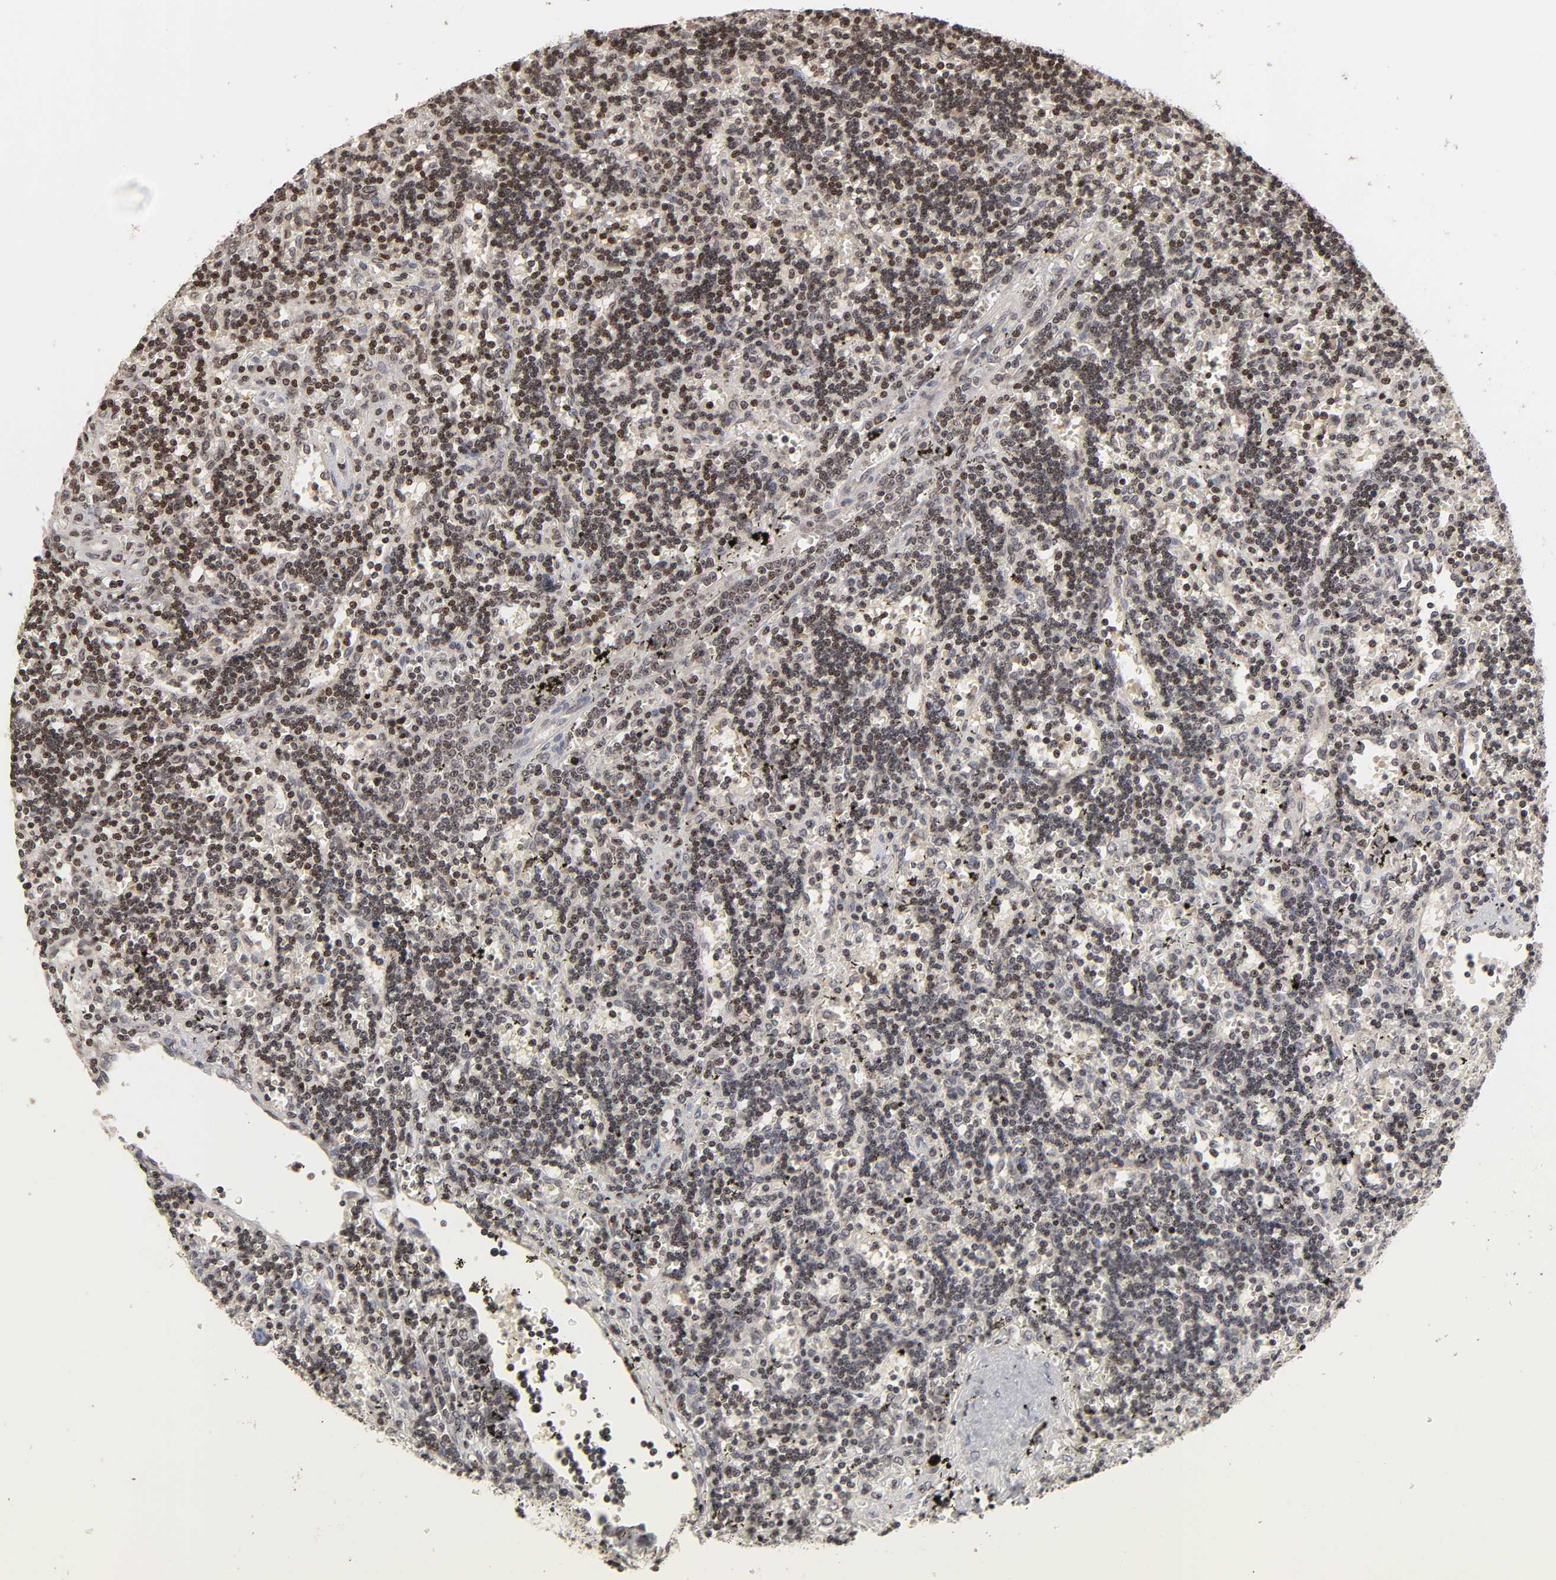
{"staining": {"intensity": "weak", "quantity": ">75%", "location": "nuclear"}, "tissue": "lymphoma", "cell_type": "Tumor cells", "image_type": "cancer", "snomed": [{"axis": "morphology", "description": "Malignant lymphoma, non-Hodgkin's type, Low grade"}, {"axis": "topography", "description": "Spleen"}], "caption": "An immunohistochemistry micrograph of neoplastic tissue is shown. Protein staining in brown shows weak nuclear positivity in lymphoma within tumor cells.", "gene": "ZNF473", "patient": {"sex": "male", "age": 60}}